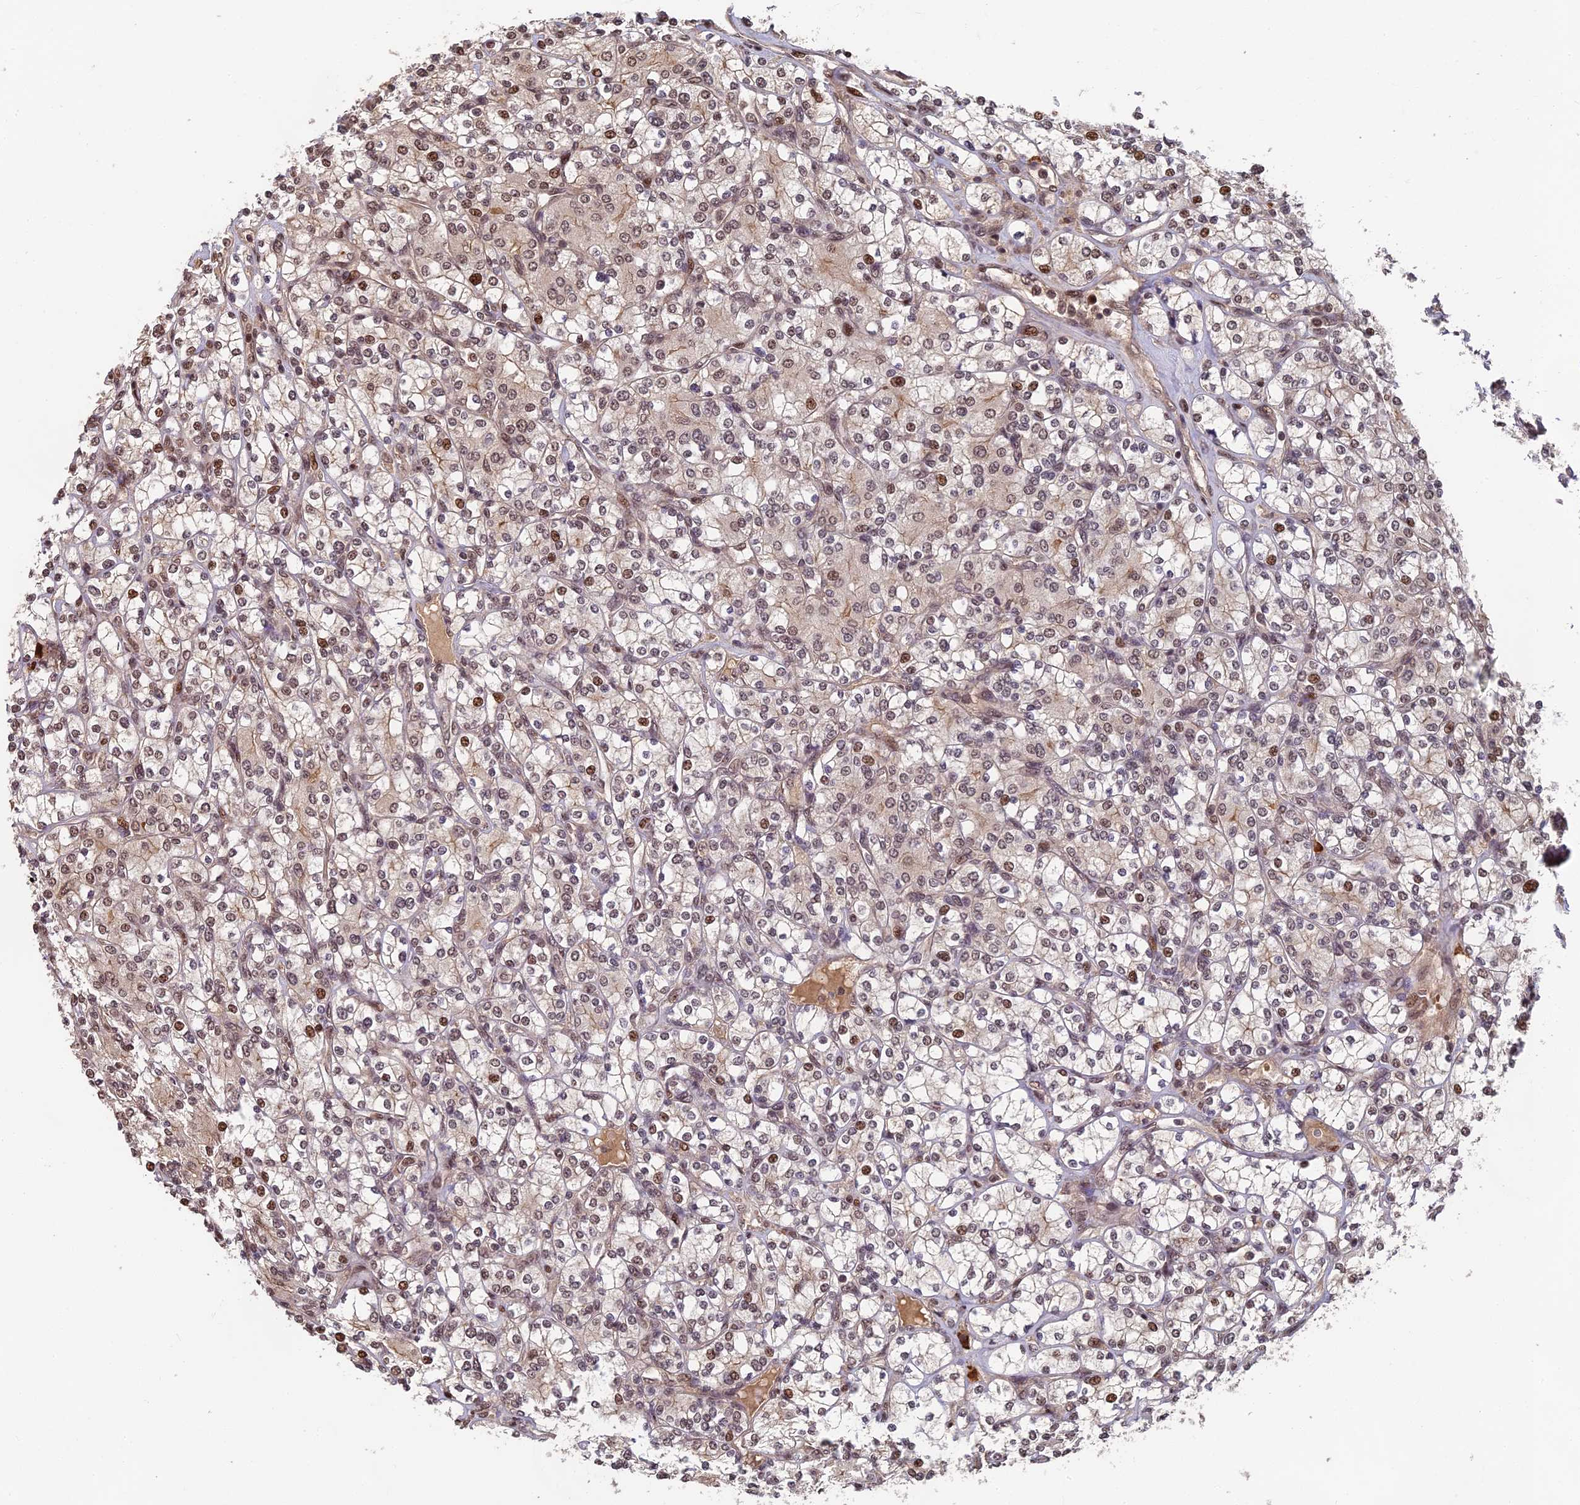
{"staining": {"intensity": "moderate", "quantity": "25%-75%", "location": "nuclear"}, "tissue": "renal cancer", "cell_type": "Tumor cells", "image_type": "cancer", "snomed": [{"axis": "morphology", "description": "Adenocarcinoma, NOS"}, {"axis": "topography", "description": "Kidney"}], "caption": "Immunohistochemical staining of renal cancer displays medium levels of moderate nuclear expression in about 25%-75% of tumor cells.", "gene": "OSBPL1A", "patient": {"sex": "male", "age": 77}}